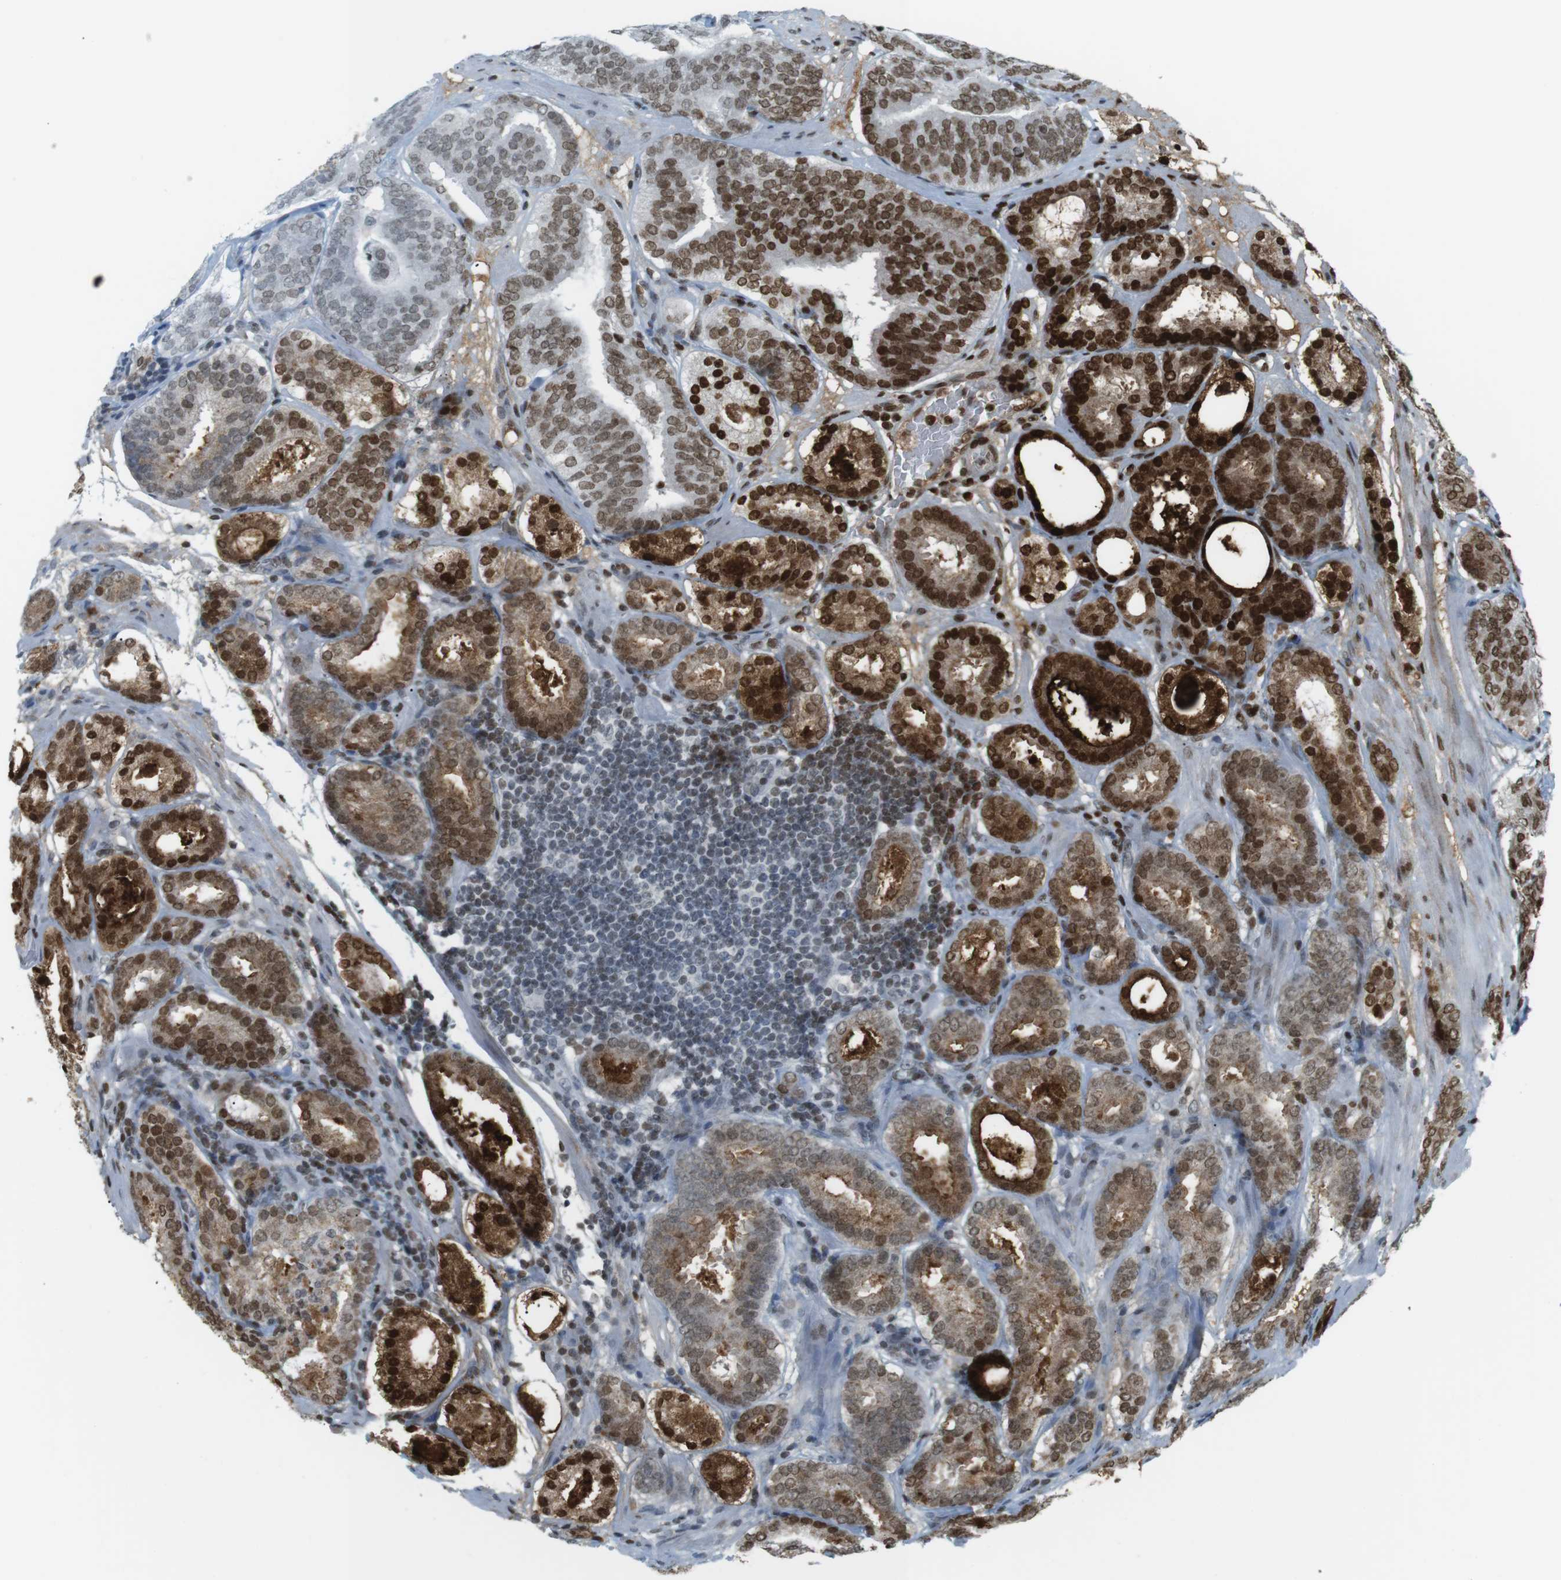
{"staining": {"intensity": "strong", "quantity": "25%-75%", "location": "cytoplasmic/membranous,nuclear"}, "tissue": "prostate cancer", "cell_type": "Tumor cells", "image_type": "cancer", "snomed": [{"axis": "morphology", "description": "Adenocarcinoma, Low grade"}, {"axis": "topography", "description": "Prostate"}], "caption": "Human prostate low-grade adenocarcinoma stained with a protein marker reveals strong staining in tumor cells.", "gene": "AZGP1", "patient": {"sex": "male", "age": 69}}